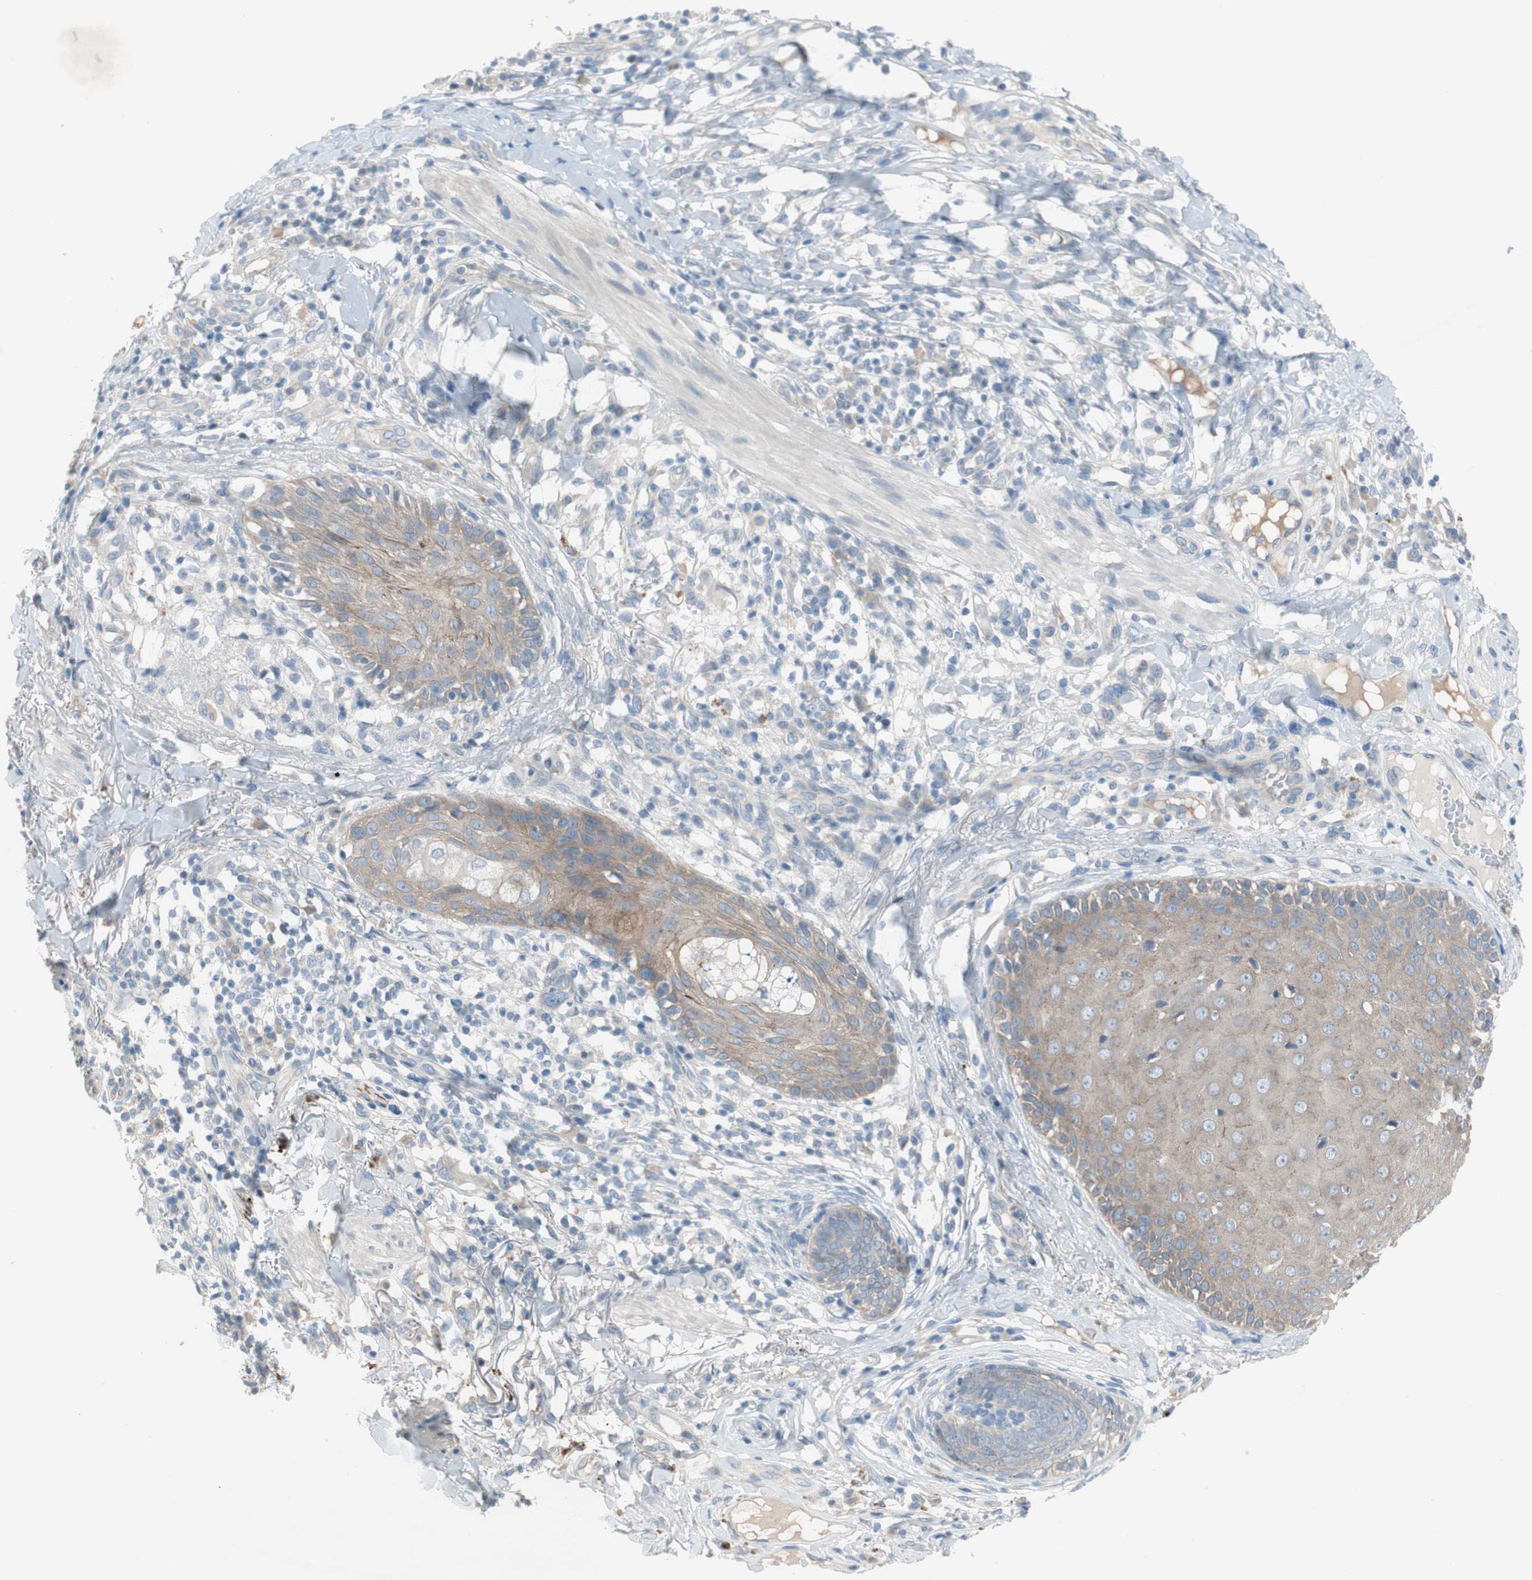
{"staining": {"intensity": "moderate", "quantity": ">75%", "location": "cytoplasmic/membranous"}, "tissue": "skin cancer", "cell_type": "Tumor cells", "image_type": "cancer", "snomed": [{"axis": "morphology", "description": "Normal tissue, NOS"}, {"axis": "morphology", "description": "Basal cell carcinoma"}, {"axis": "topography", "description": "Skin"}], "caption": "Immunohistochemistry micrograph of neoplastic tissue: human skin basal cell carcinoma stained using IHC displays medium levels of moderate protein expression localized specifically in the cytoplasmic/membranous of tumor cells, appearing as a cytoplasmic/membranous brown color.", "gene": "PRRG4", "patient": {"sex": "male", "age": 52}}